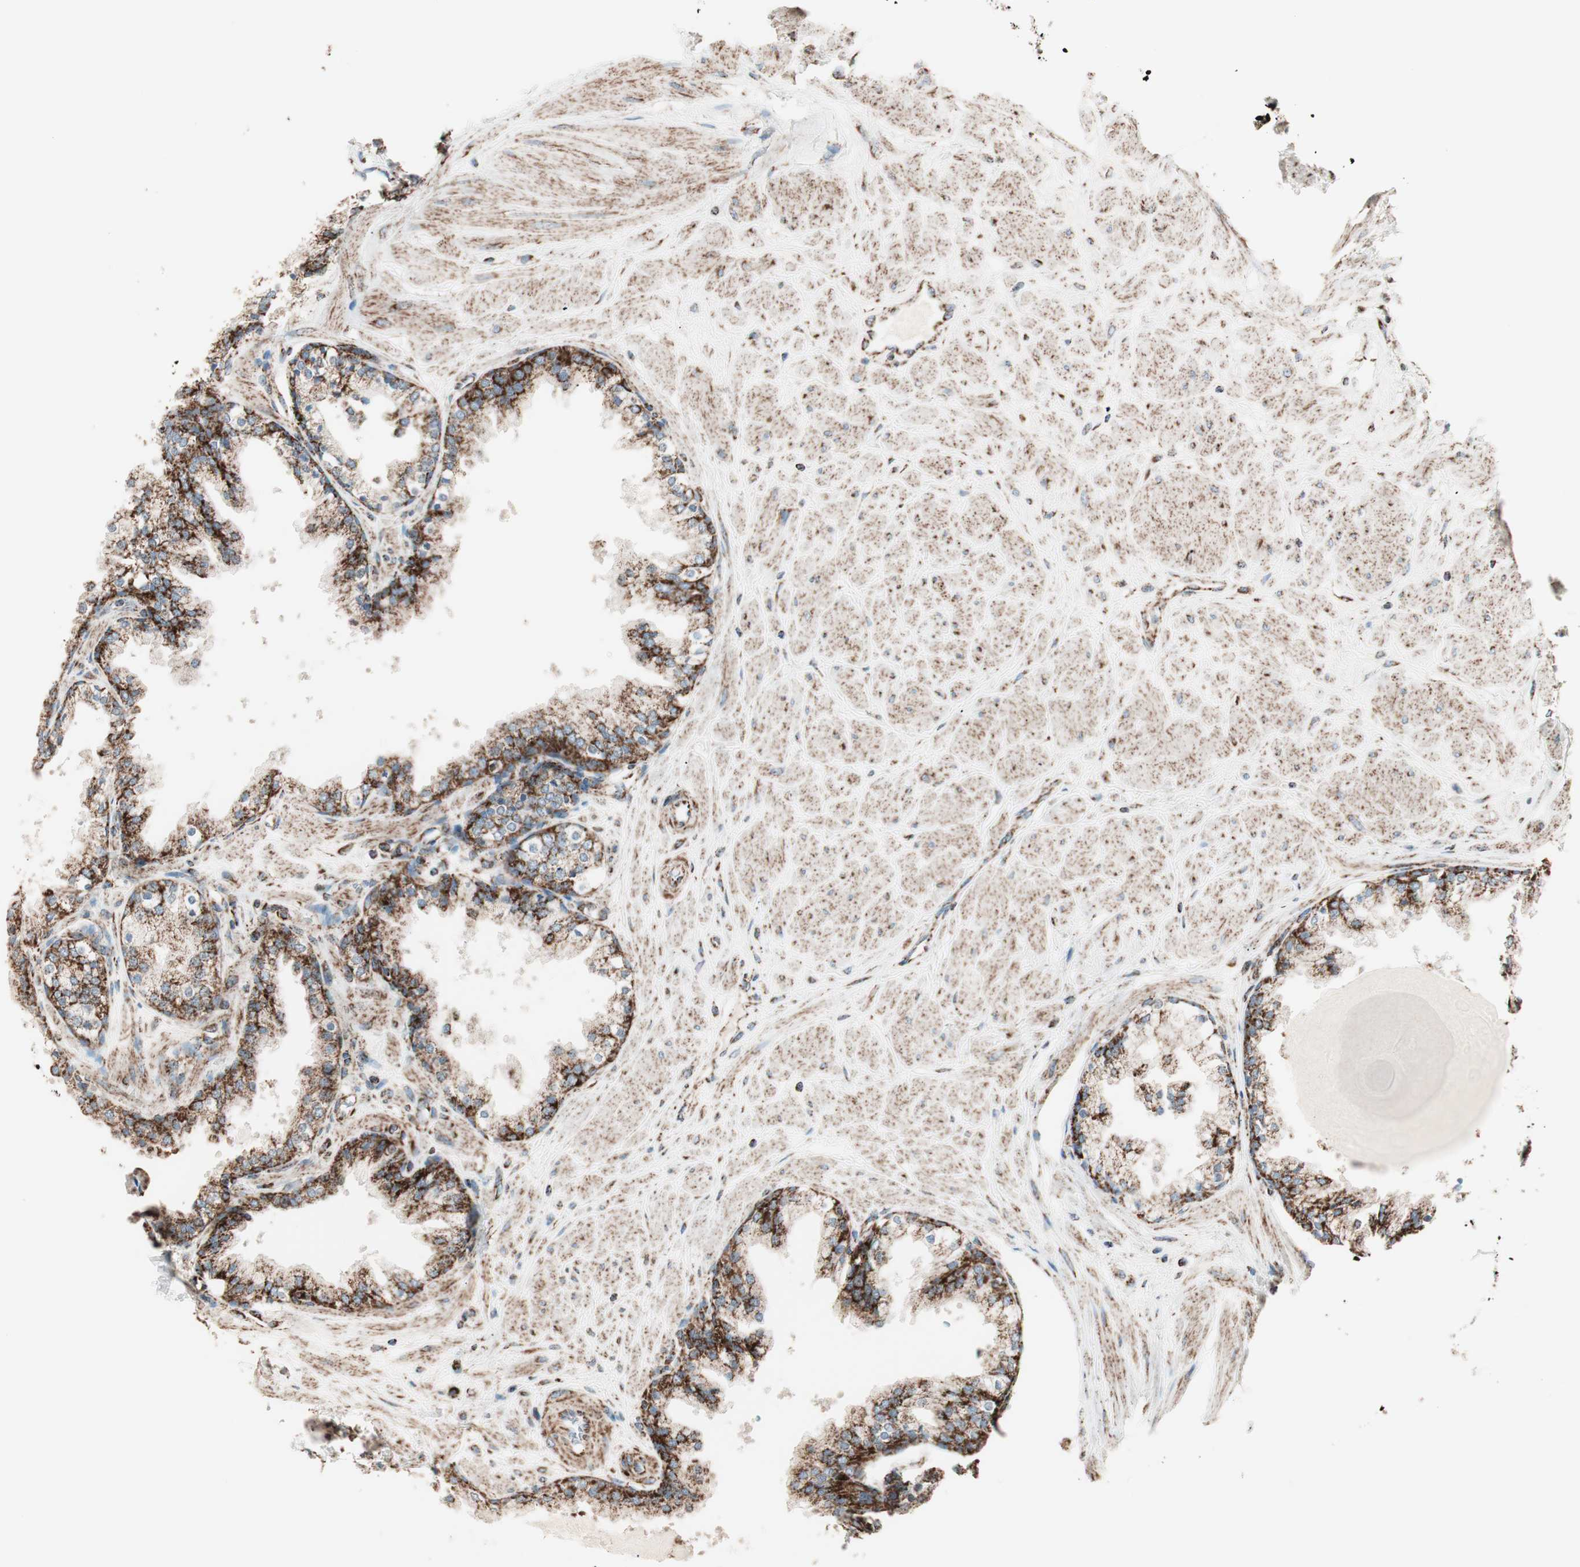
{"staining": {"intensity": "strong", "quantity": ">75%", "location": "cytoplasmic/membranous"}, "tissue": "prostate", "cell_type": "Glandular cells", "image_type": "normal", "snomed": [{"axis": "morphology", "description": "Normal tissue, NOS"}, {"axis": "topography", "description": "Prostate"}], "caption": "This photomicrograph shows immunohistochemistry staining of unremarkable prostate, with high strong cytoplasmic/membranous staining in approximately >75% of glandular cells.", "gene": "TOMM22", "patient": {"sex": "male", "age": 51}}